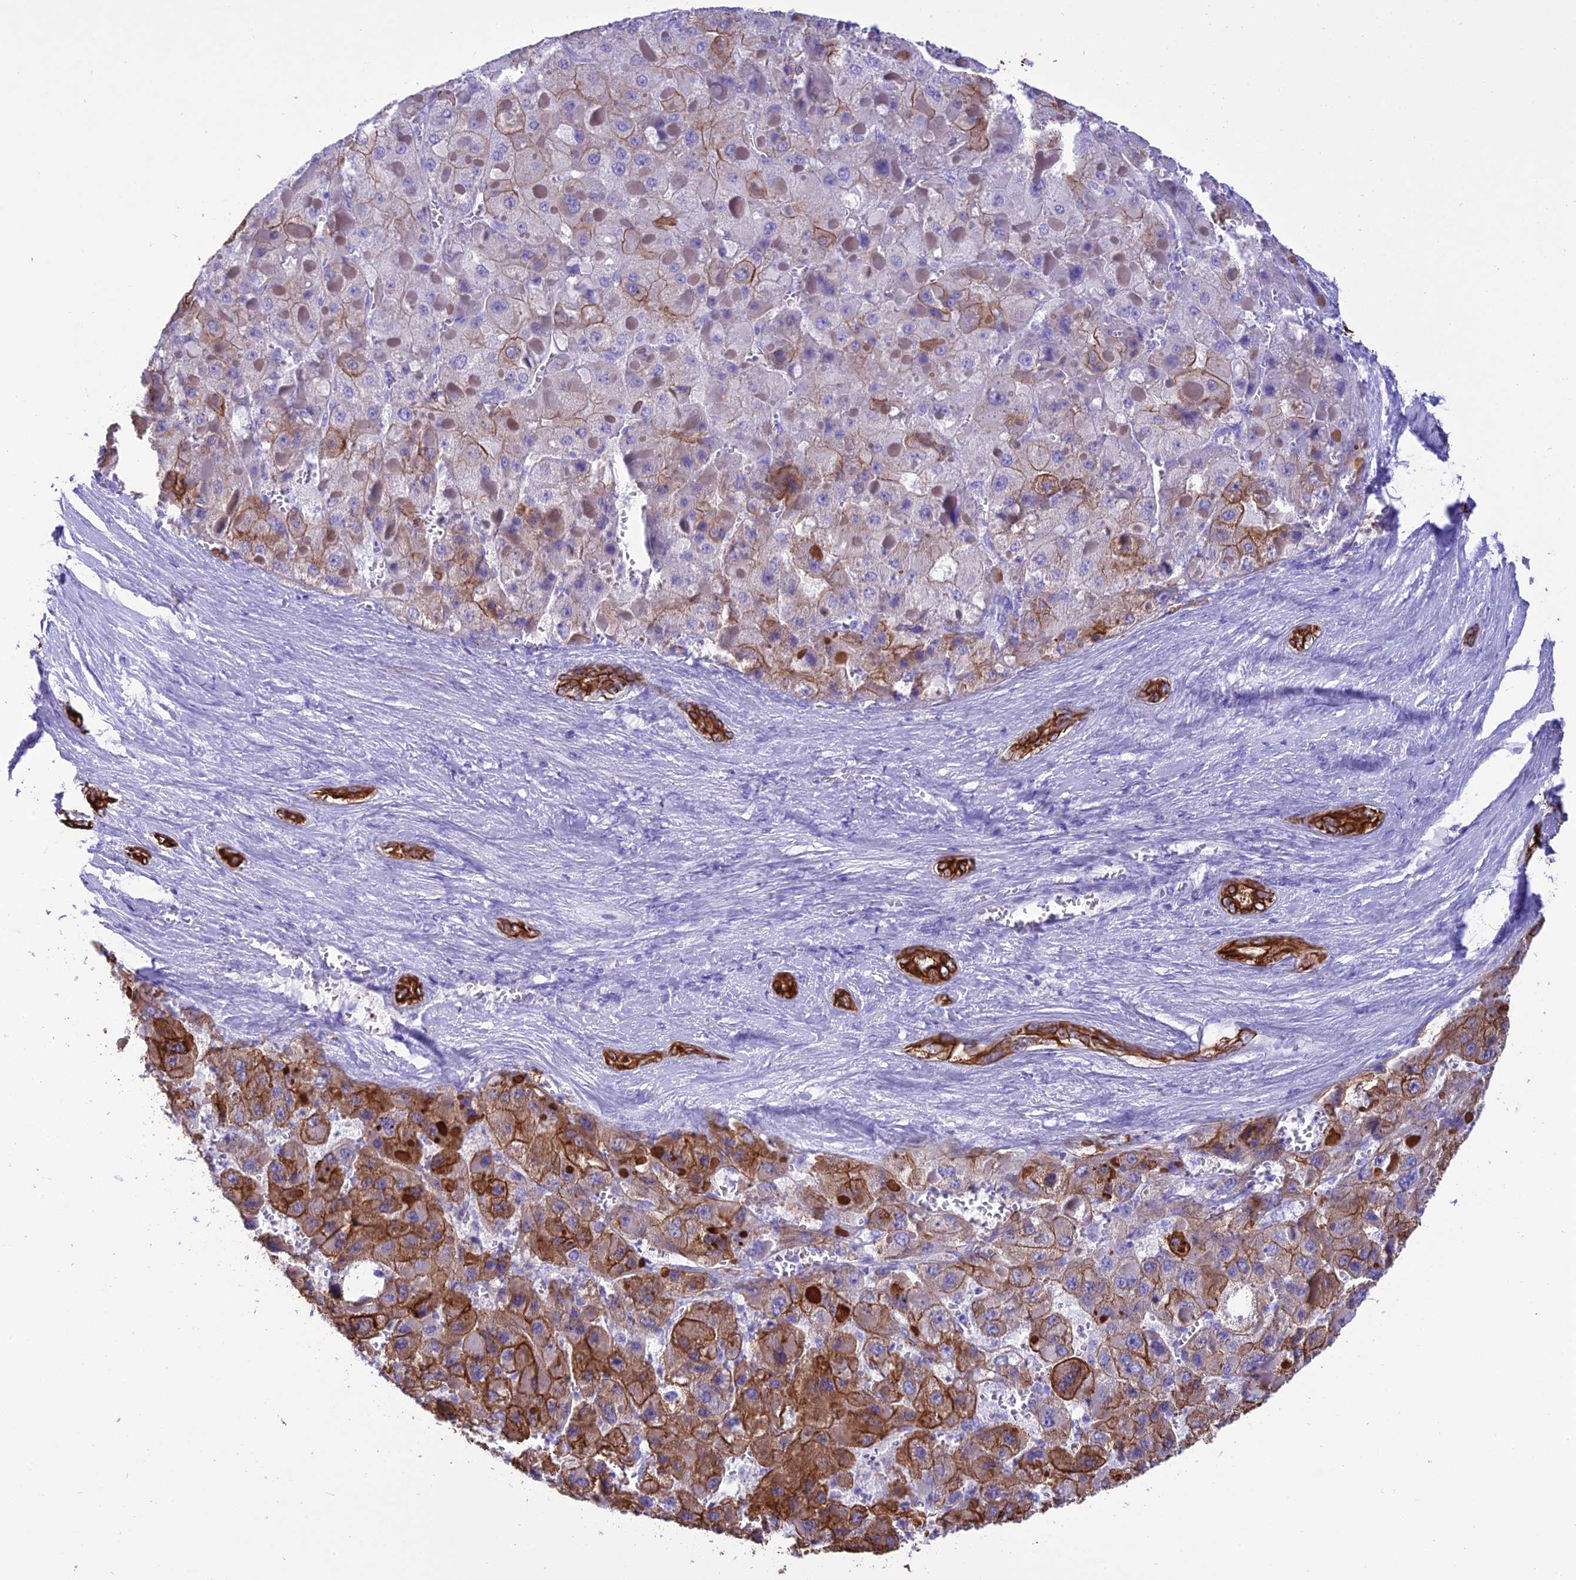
{"staining": {"intensity": "moderate", "quantity": "25%-75%", "location": "cytoplasmic/membranous"}, "tissue": "liver cancer", "cell_type": "Tumor cells", "image_type": "cancer", "snomed": [{"axis": "morphology", "description": "Carcinoma, Hepatocellular, NOS"}, {"axis": "topography", "description": "Liver"}], "caption": "A photomicrograph of human liver cancer stained for a protein exhibits moderate cytoplasmic/membranous brown staining in tumor cells. The staining is performed using DAB brown chromogen to label protein expression. The nuclei are counter-stained blue using hematoxylin.", "gene": "VPS52", "patient": {"sex": "female", "age": 73}}